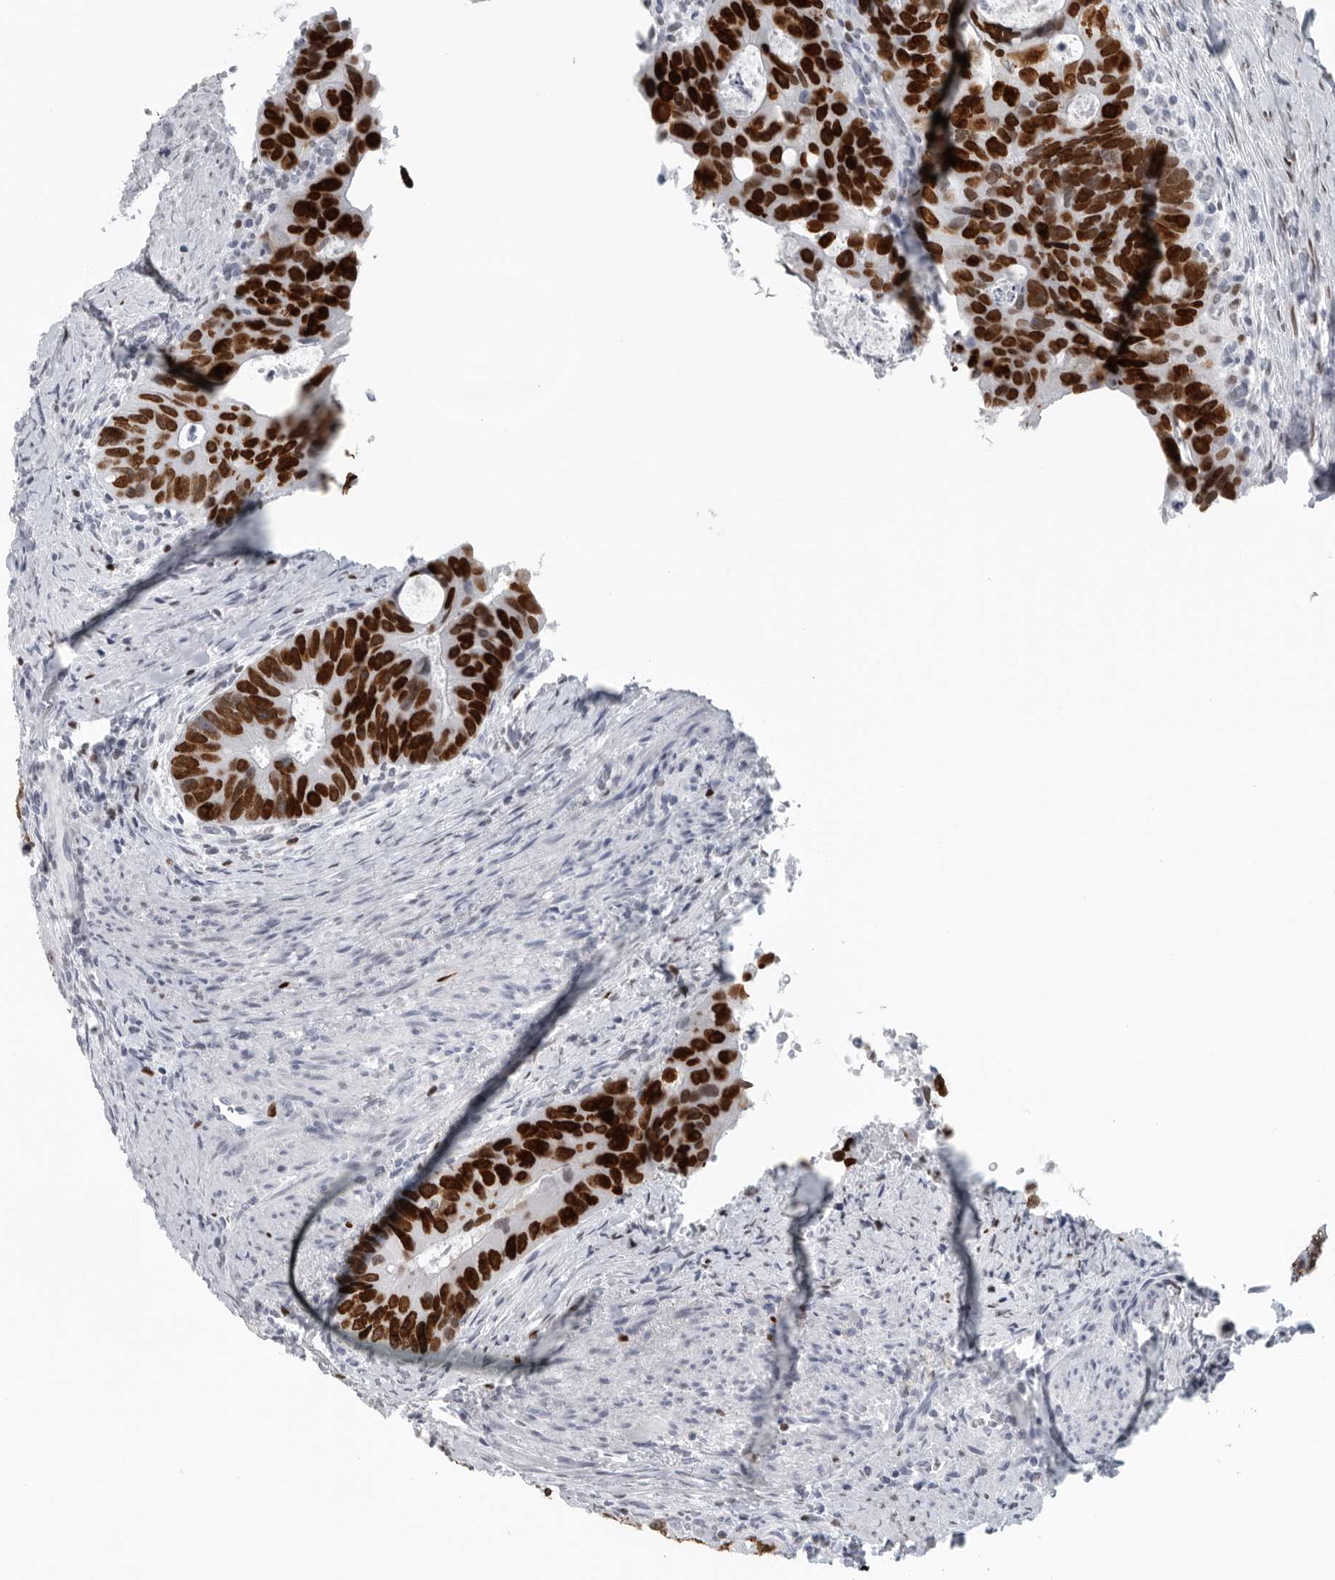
{"staining": {"intensity": "strong", "quantity": ">75%", "location": "nuclear"}, "tissue": "colorectal cancer", "cell_type": "Tumor cells", "image_type": "cancer", "snomed": [{"axis": "morphology", "description": "Adenocarcinoma, NOS"}, {"axis": "topography", "description": "Rectum"}], "caption": "Colorectal cancer (adenocarcinoma) stained with IHC shows strong nuclear positivity in approximately >75% of tumor cells.", "gene": "SATB2", "patient": {"sex": "male", "age": 59}}